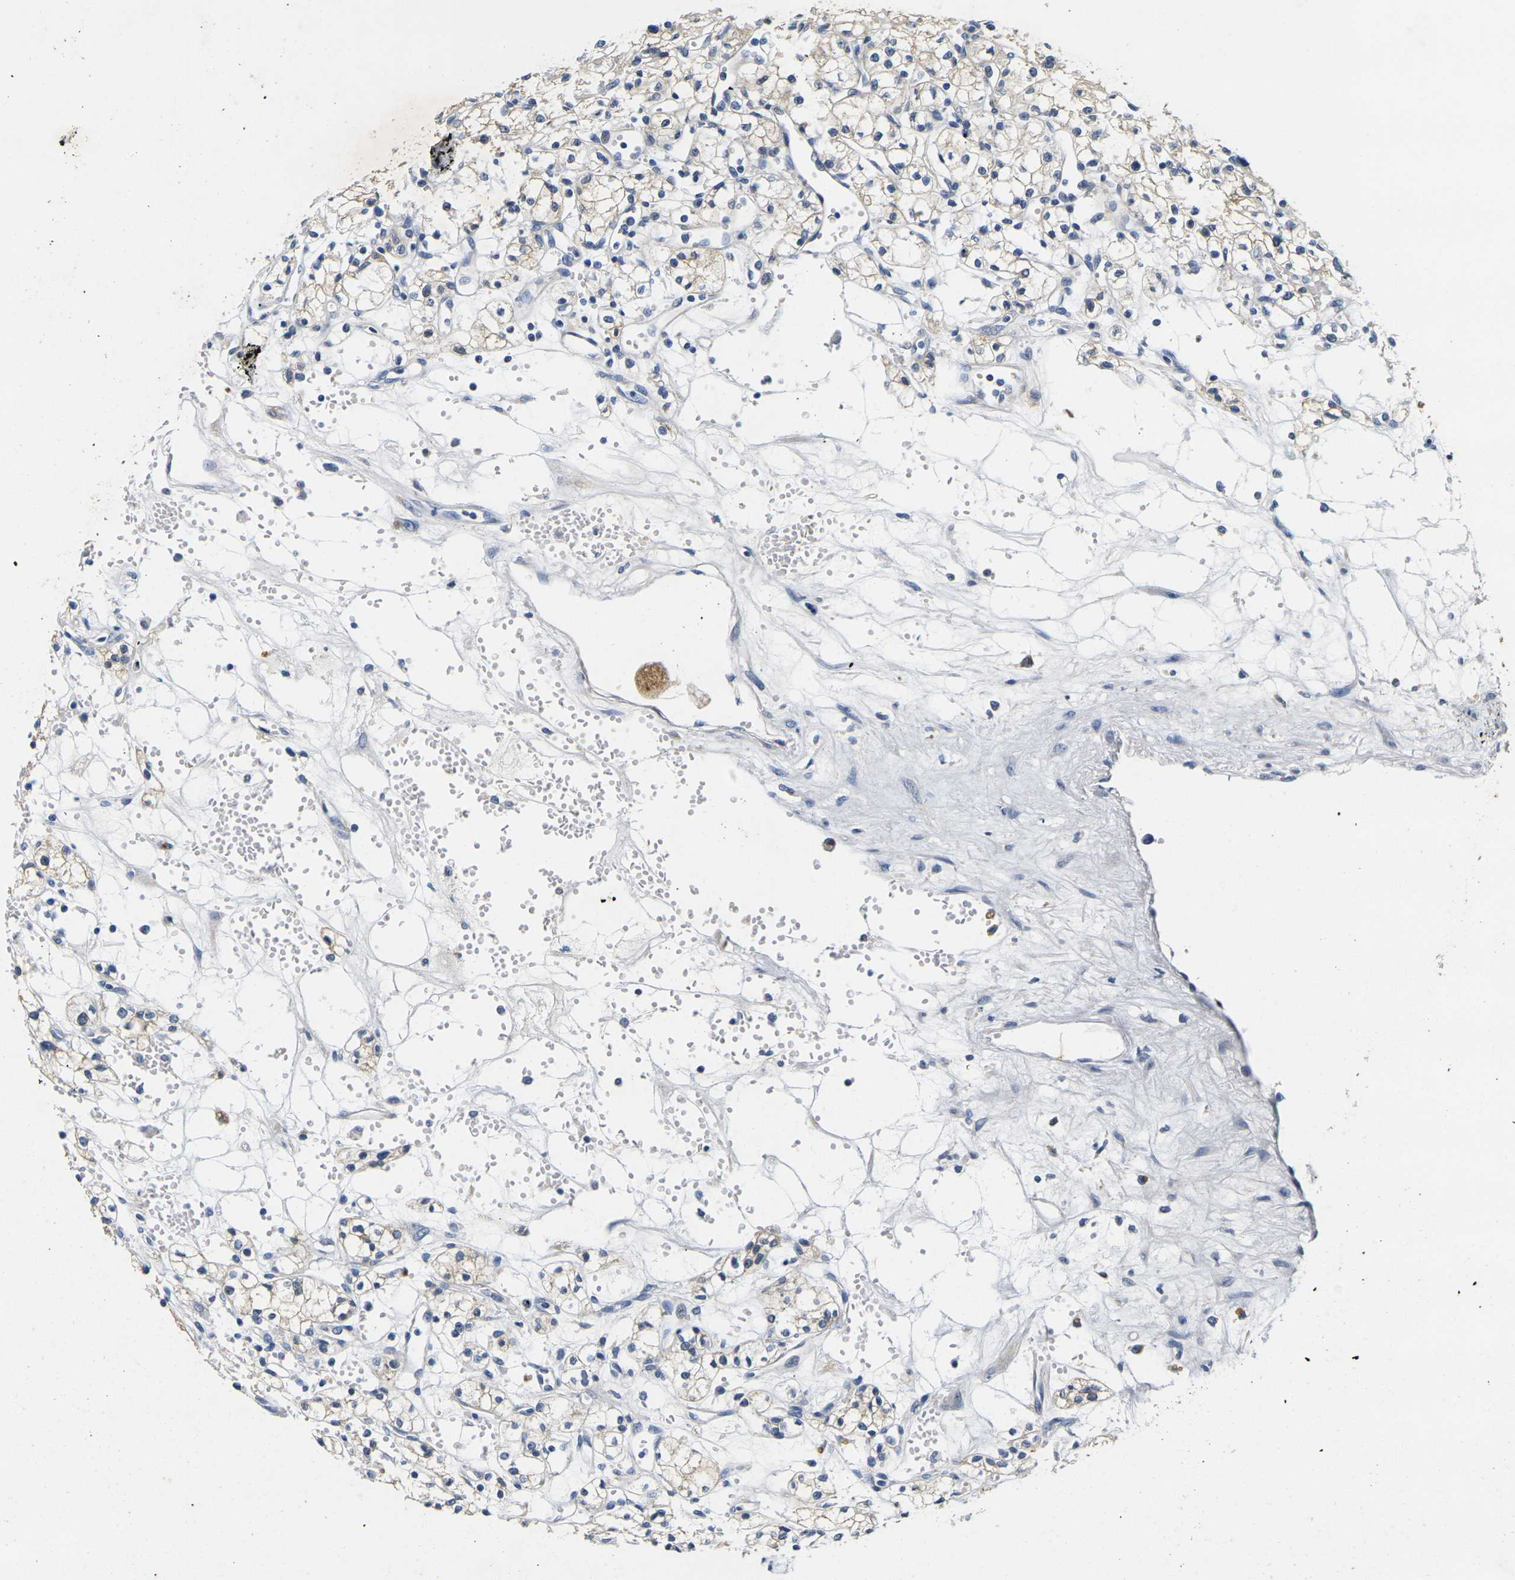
{"staining": {"intensity": "weak", "quantity": "25%-75%", "location": "cytoplasmic/membranous"}, "tissue": "renal cancer", "cell_type": "Tumor cells", "image_type": "cancer", "snomed": [{"axis": "morphology", "description": "Normal tissue, NOS"}, {"axis": "morphology", "description": "Adenocarcinoma, NOS"}, {"axis": "topography", "description": "Kidney"}], "caption": "Protein analysis of renal cancer (adenocarcinoma) tissue exhibits weak cytoplasmic/membranous staining in about 25%-75% of tumor cells. (brown staining indicates protein expression, while blue staining denotes nuclei).", "gene": "NOCT", "patient": {"sex": "male", "age": 59}}